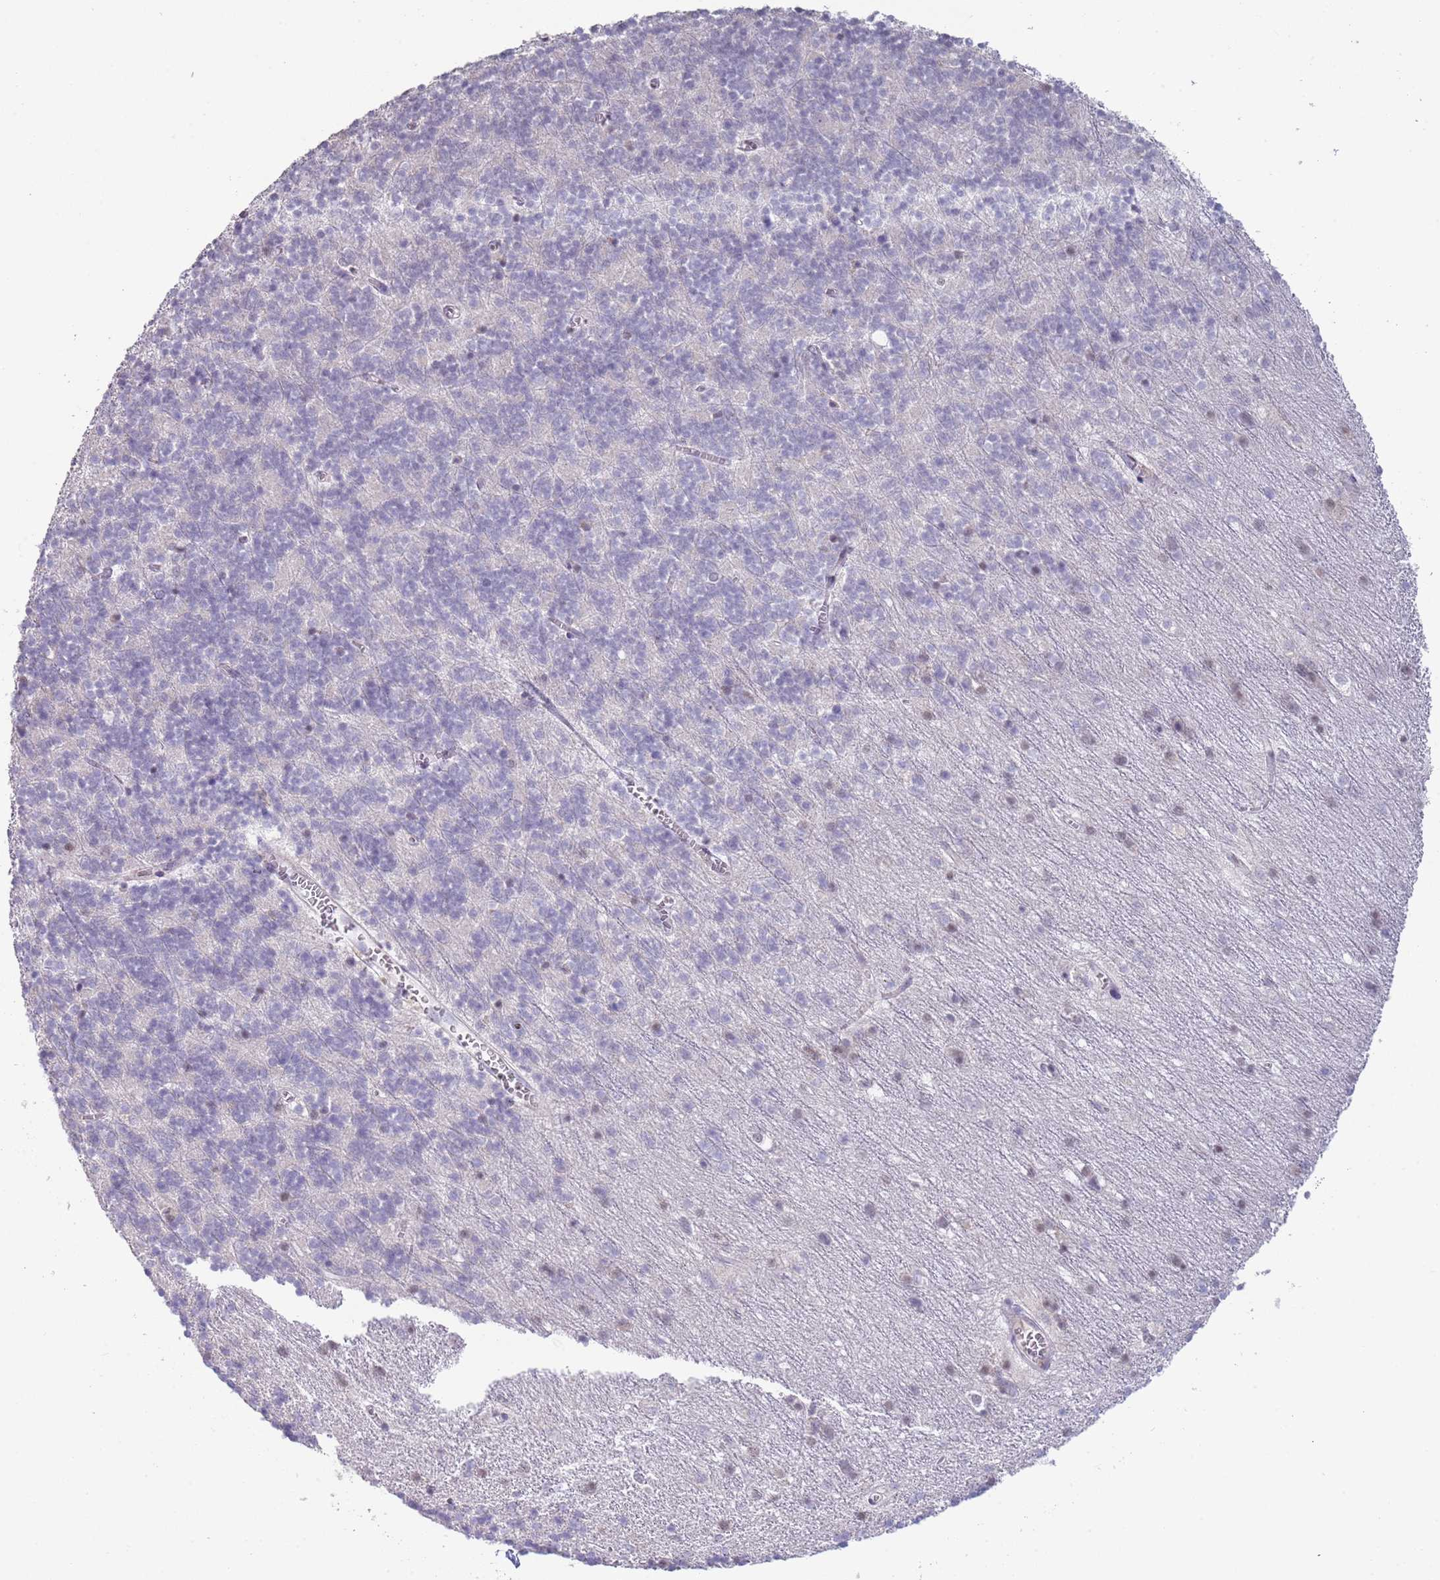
{"staining": {"intensity": "negative", "quantity": "none", "location": "none"}, "tissue": "cerebellum", "cell_type": "Cells in granular layer", "image_type": "normal", "snomed": [{"axis": "morphology", "description": "Normal tissue, NOS"}, {"axis": "topography", "description": "Cerebellum"}], "caption": "Protein analysis of benign cerebellum exhibits no significant staining in cells in granular layer. (DAB immunohistochemistry visualized using brightfield microscopy, high magnification).", "gene": "ENSG00000271254", "patient": {"sex": "male", "age": 54}}